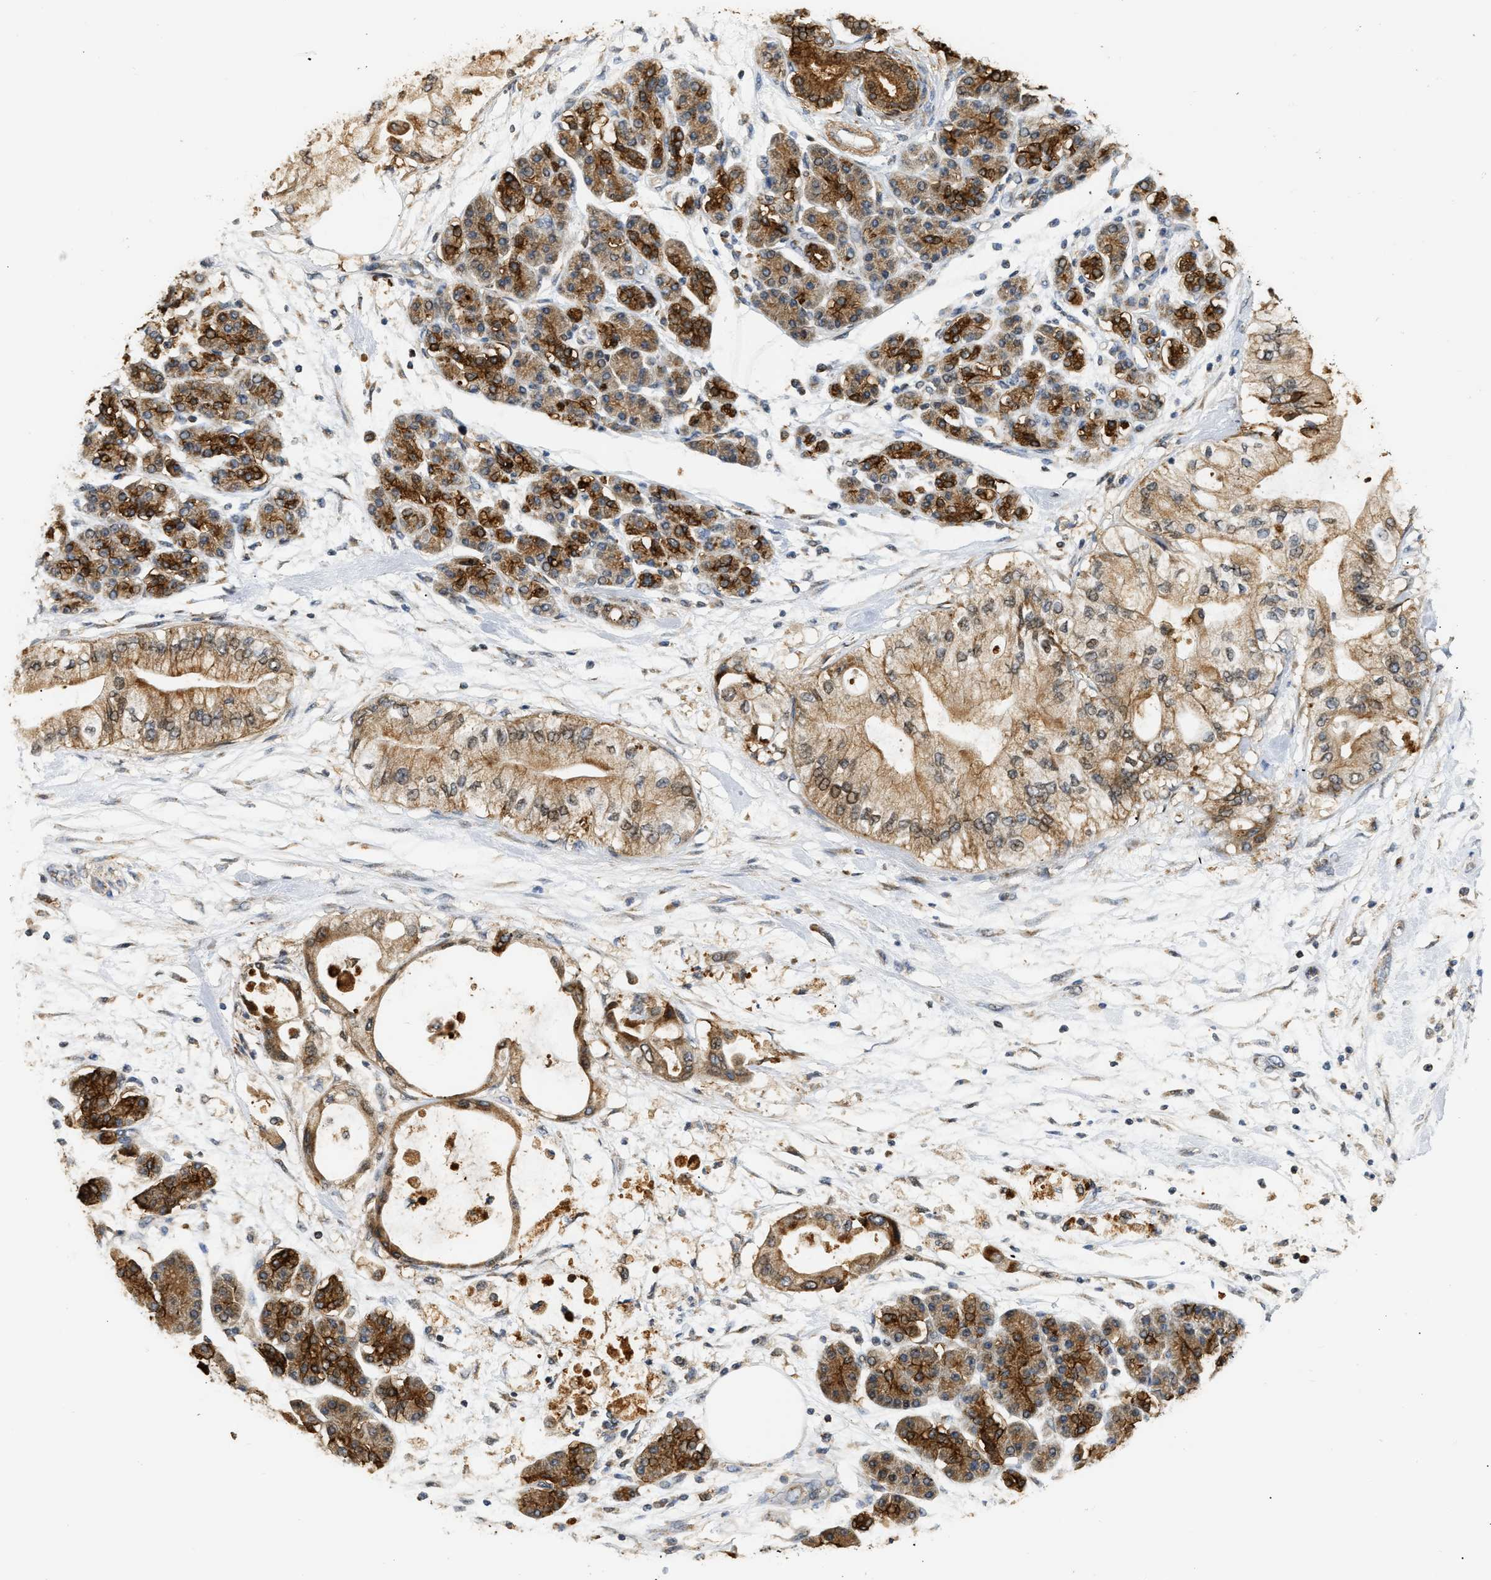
{"staining": {"intensity": "moderate", "quantity": ">75%", "location": "cytoplasmic/membranous"}, "tissue": "pancreatic cancer", "cell_type": "Tumor cells", "image_type": "cancer", "snomed": [{"axis": "morphology", "description": "Adenocarcinoma, NOS"}, {"axis": "morphology", "description": "Adenocarcinoma, metastatic, NOS"}, {"axis": "topography", "description": "Lymph node"}, {"axis": "topography", "description": "Pancreas"}, {"axis": "topography", "description": "Duodenum"}], "caption": "Pancreatic adenocarcinoma was stained to show a protein in brown. There is medium levels of moderate cytoplasmic/membranous expression in about >75% of tumor cells. Nuclei are stained in blue.", "gene": "EXTL2", "patient": {"sex": "female", "age": 64}}